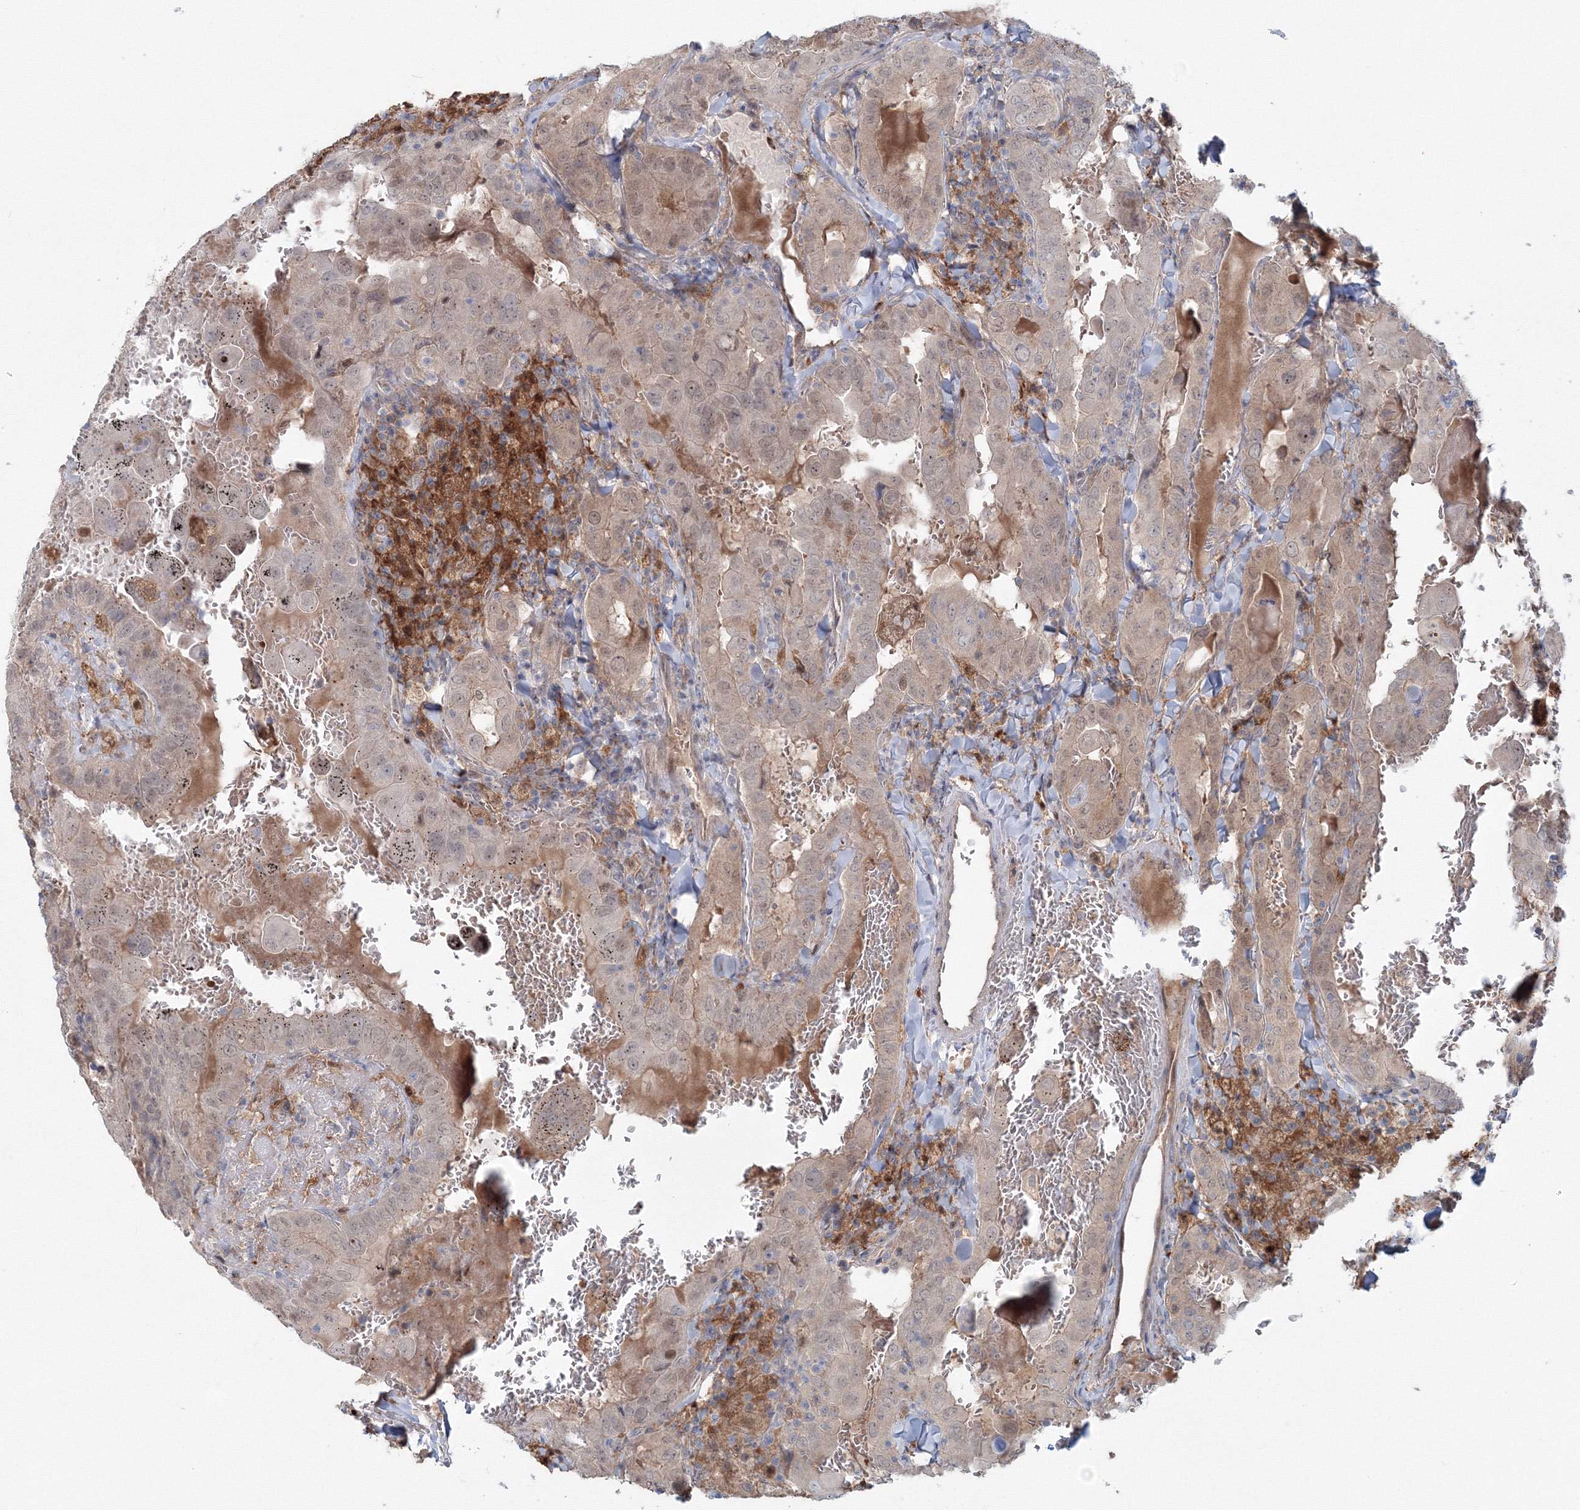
{"staining": {"intensity": "weak", "quantity": "25%-75%", "location": "cytoplasmic/membranous,nuclear"}, "tissue": "thyroid cancer", "cell_type": "Tumor cells", "image_type": "cancer", "snomed": [{"axis": "morphology", "description": "Papillary adenocarcinoma, NOS"}, {"axis": "topography", "description": "Thyroid gland"}], "caption": "A brown stain labels weak cytoplasmic/membranous and nuclear positivity of a protein in human thyroid papillary adenocarcinoma tumor cells.", "gene": "MKRN2", "patient": {"sex": "female", "age": 72}}